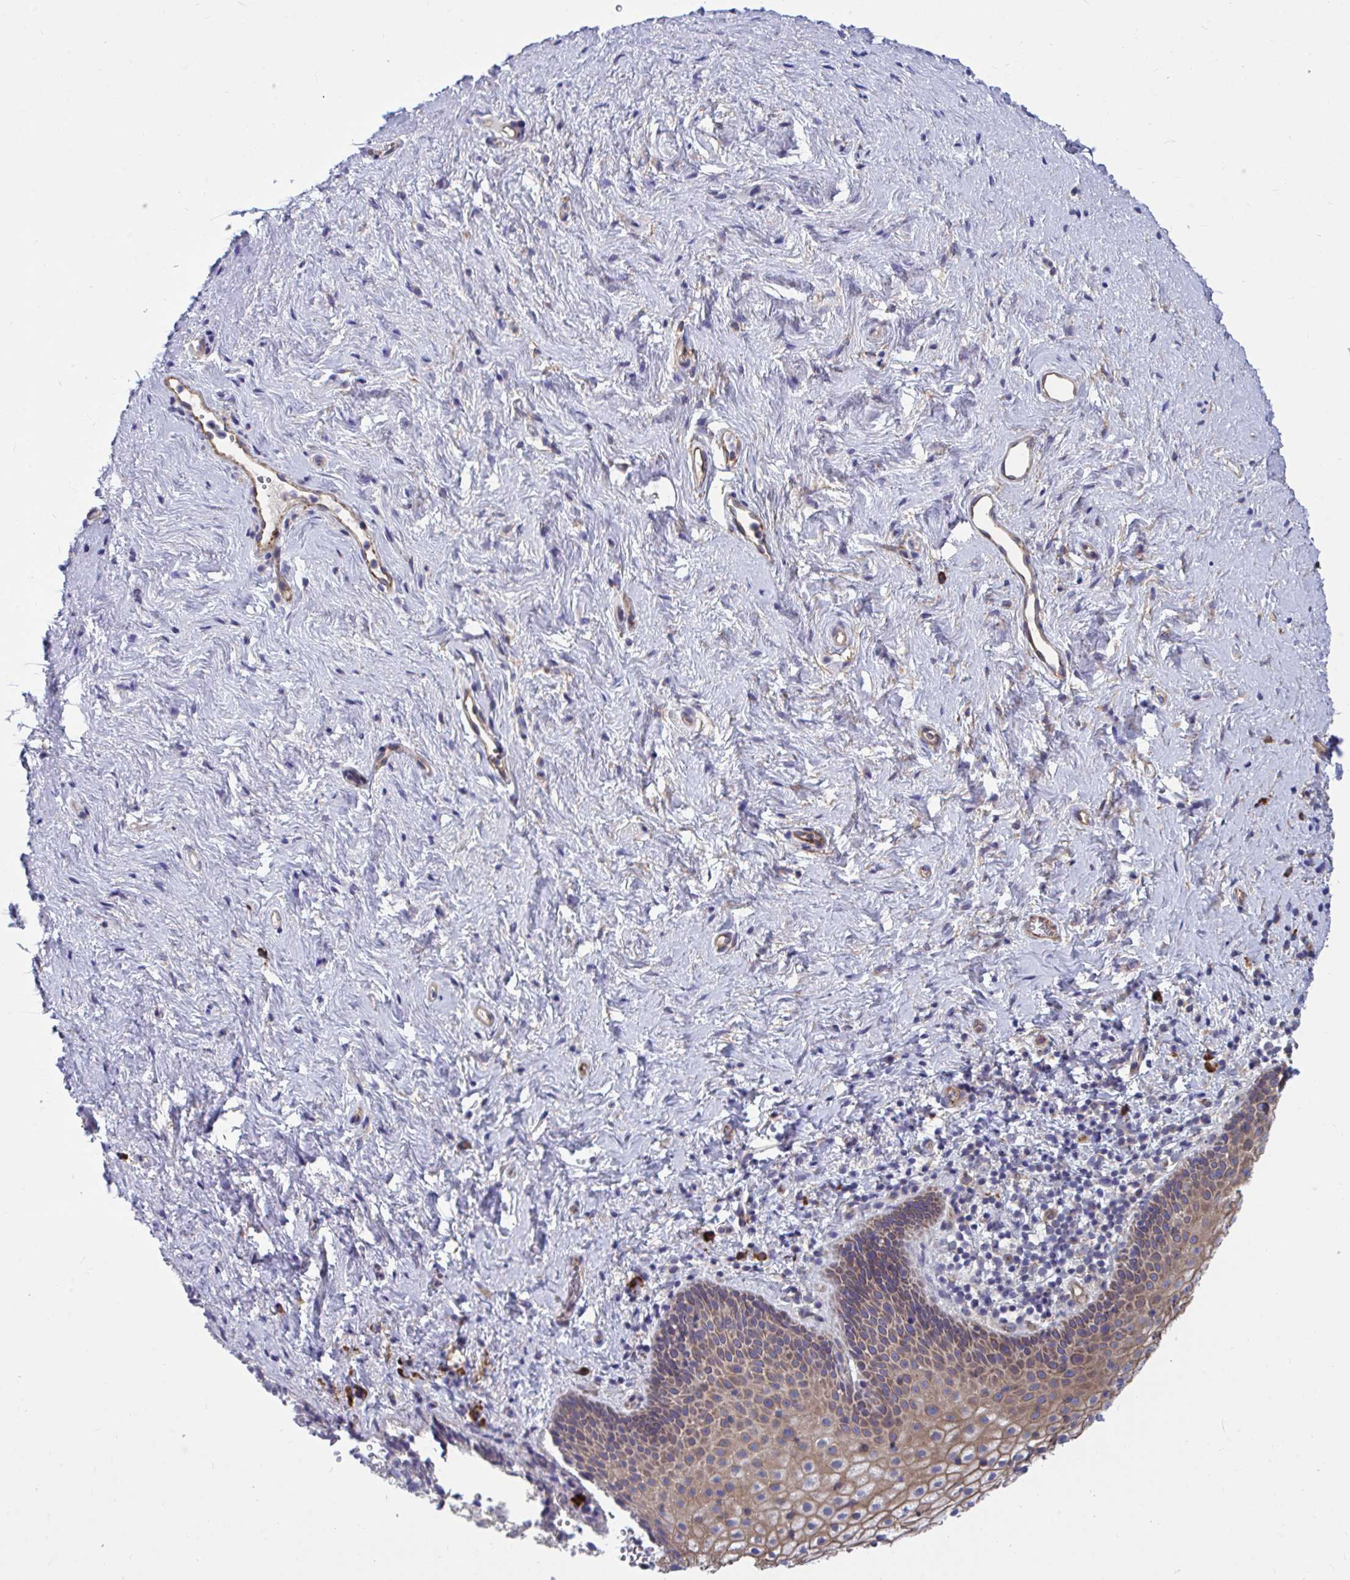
{"staining": {"intensity": "moderate", "quantity": ">75%", "location": "cytoplasmic/membranous"}, "tissue": "vagina", "cell_type": "Squamous epithelial cells", "image_type": "normal", "snomed": [{"axis": "morphology", "description": "Normal tissue, NOS"}, {"axis": "topography", "description": "Vagina"}], "caption": "IHC (DAB (3,3'-diaminobenzidine)) staining of unremarkable human vagina exhibits moderate cytoplasmic/membranous protein staining in about >75% of squamous epithelial cells.", "gene": "WBP1", "patient": {"sex": "female", "age": 61}}